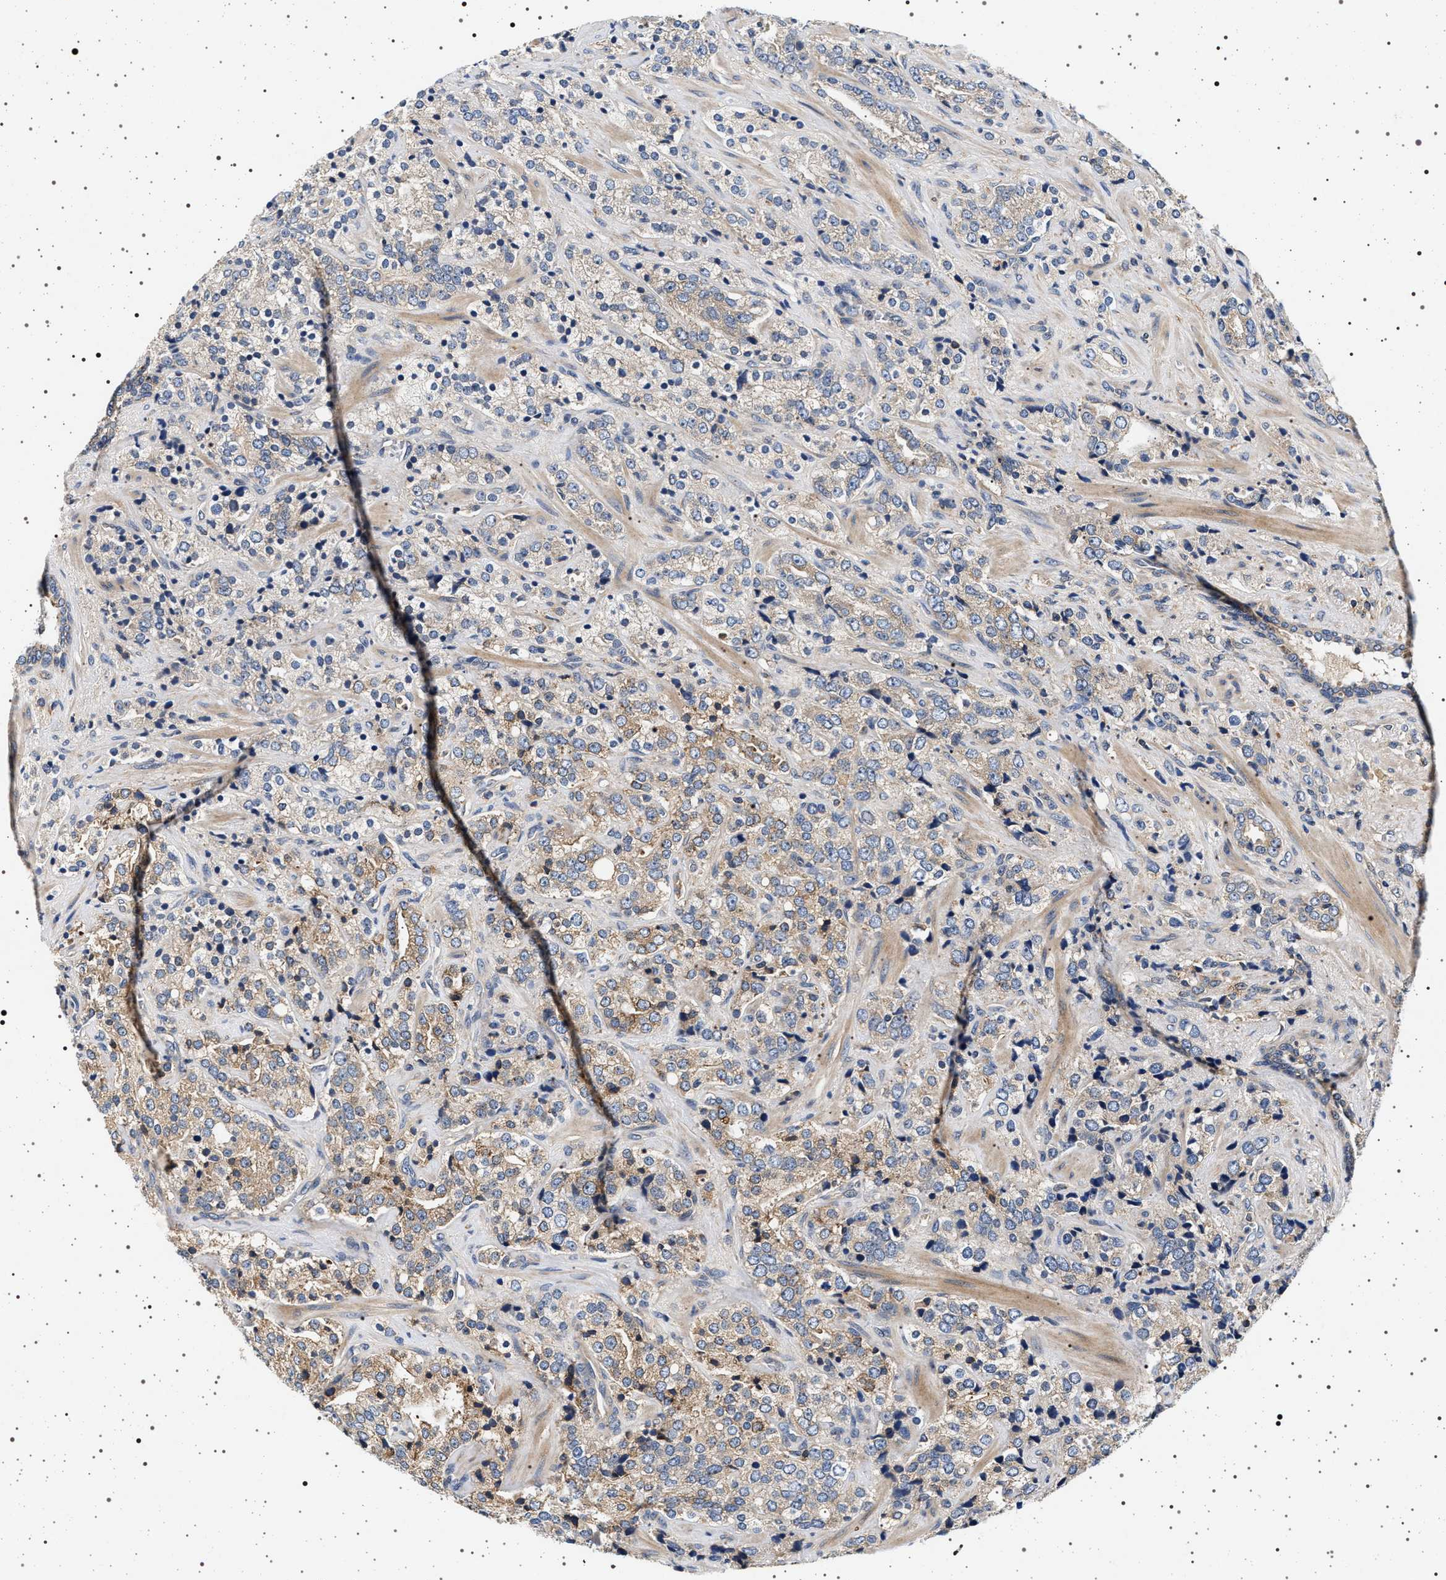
{"staining": {"intensity": "weak", "quantity": "25%-75%", "location": "cytoplasmic/membranous"}, "tissue": "prostate cancer", "cell_type": "Tumor cells", "image_type": "cancer", "snomed": [{"axis": "morphology", "description": "Adenocarcinoma, High grade"}, {"axis": "topography", "description": "Prostate"}], "caption": "A brown stain highlights weak cytoplasmic/membranous expression of a protein in prostate high-grade adenocarcinoma tumor cells. (DAB (3,3'-diaminobenzidine) = brown stain, brightfield microscopy at high magnification).", "gene": "DCBLD2", "patient": {"sex": "male", "age": 71}}